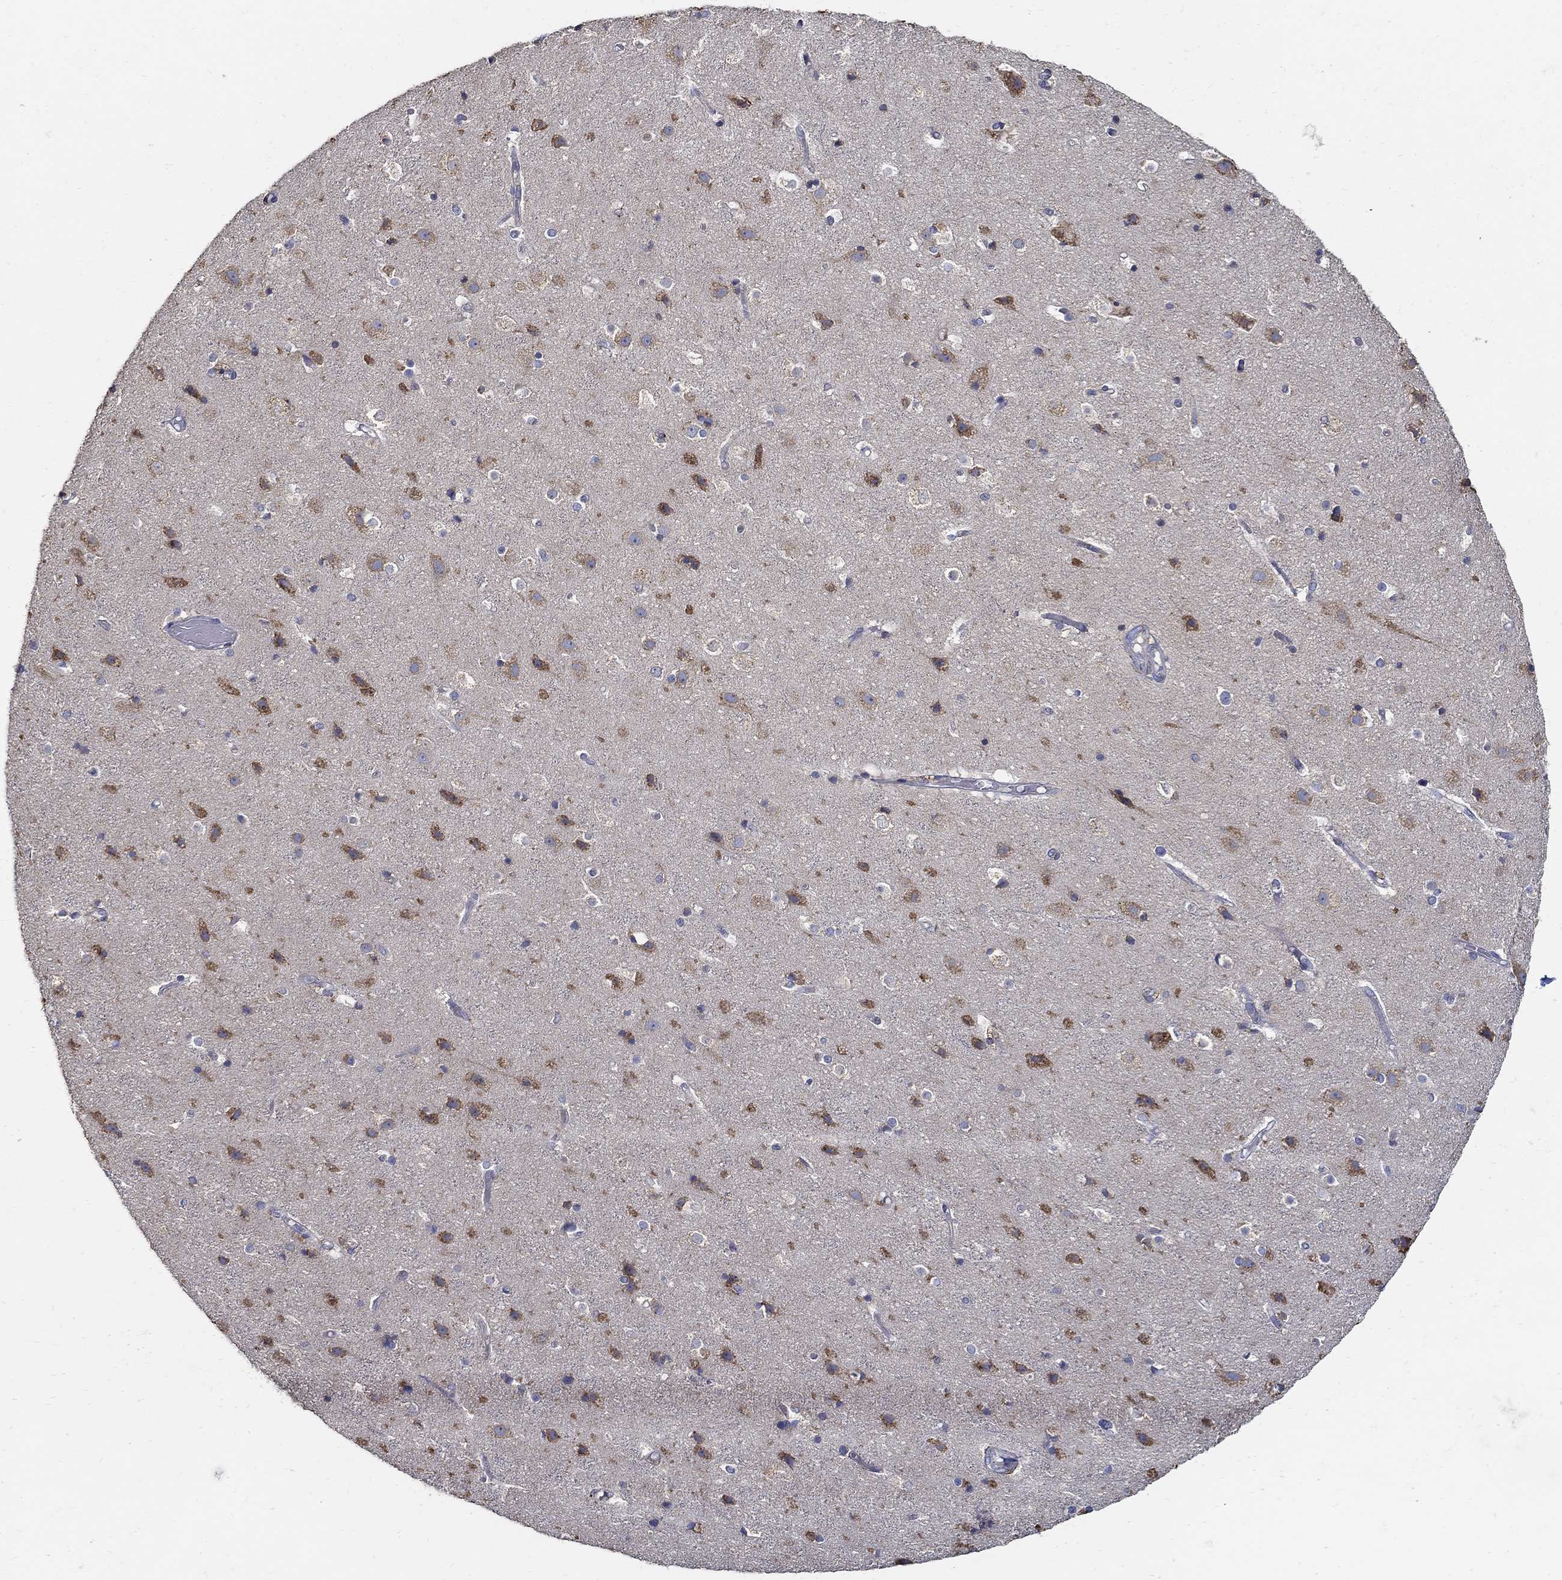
{"staining": {"intensity": "negative", "quantity": "none", "location": "none"}, "tissue": "cerebral cortex", "cell_type": "Endothelial cells", "image_type": "normal", "snomed": [{"axis": "morphology", "description": "Normal tissue, NOS"}, {"axis": "topography", "description": "Cerebral cortex"}], "caption": "Unremarkable cerebral cortex was stained to show a protein in brown. There is no significant expression in endothelial cells. The staining was performed using DAB to visualize the protein expression in brown, while the nuclei were stained in blue with hematoxylin (Magnification: 20x).", "gene": "EMILIN3", "patient": {"sex": "female", "age": 52}}